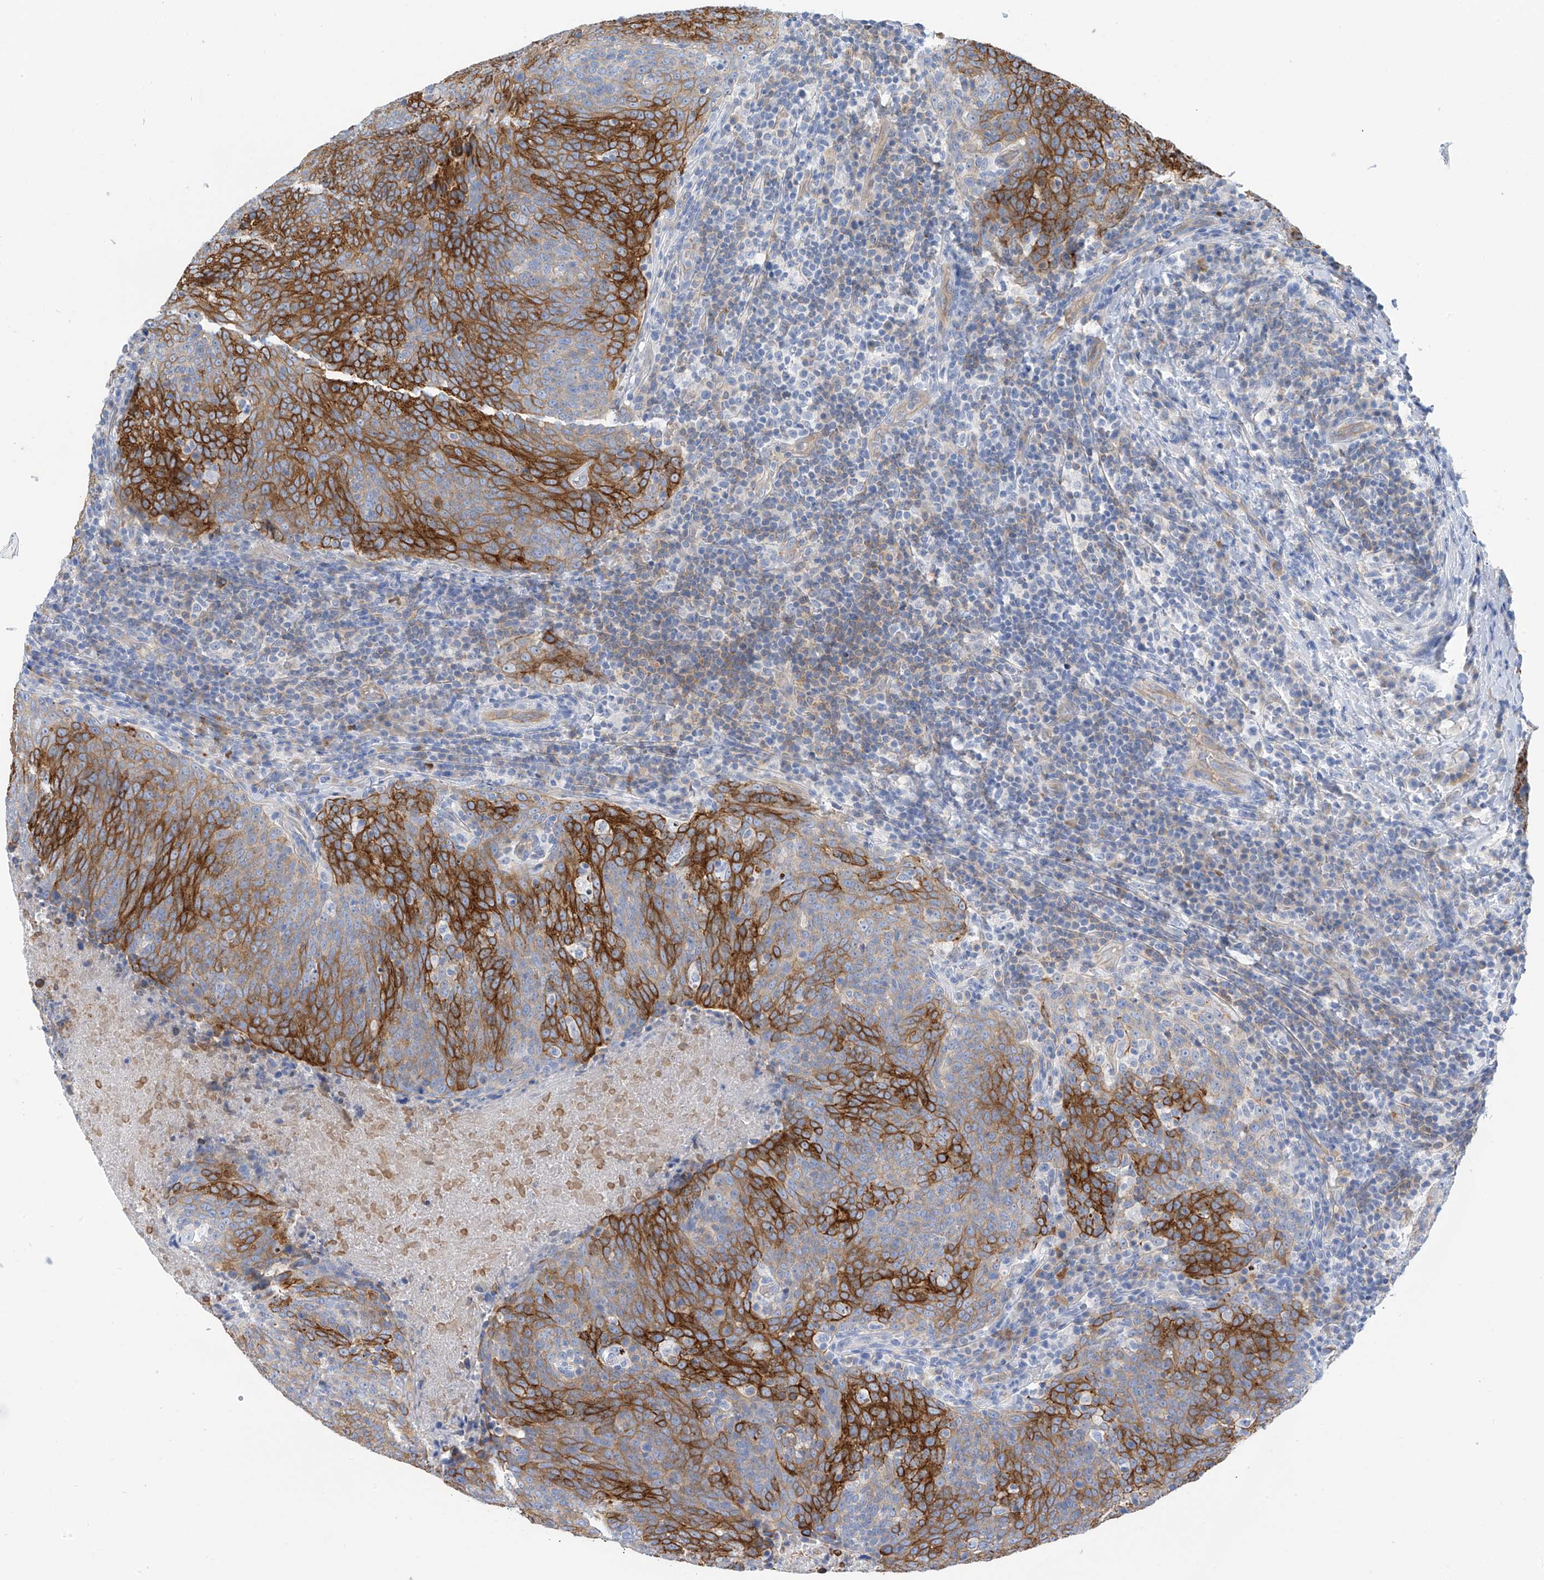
{"staining": {"intensity": "strong", "quantity": "25%-75%", "location": "cytoplasmic/membranous"}, "tissue": "head and neck cancer", "cell_type": "Tumor cells", "image_type": "cancer", "snomed": [{"axis": "morphology", "description": "Squamous cell carcinoma, NOS"}, {"axis": "morphology", "description": "Squamous cell carcinoma, metastatic, NOS"}, {"axis": "topography", "description": "Lymph node"}, {"axis": "topography", "description": "Head-Neck"}], "caption": "This photomicrograph reveals head and neck cancer stained with IHC to label a protein in brown. The cytoplasmic/membranous of tumor cells show strong positivity for the protein. Nuclei are counter-stained blue.", "gene": "PIK3C2B", "patient": {"sex": "male", "age": 62}}